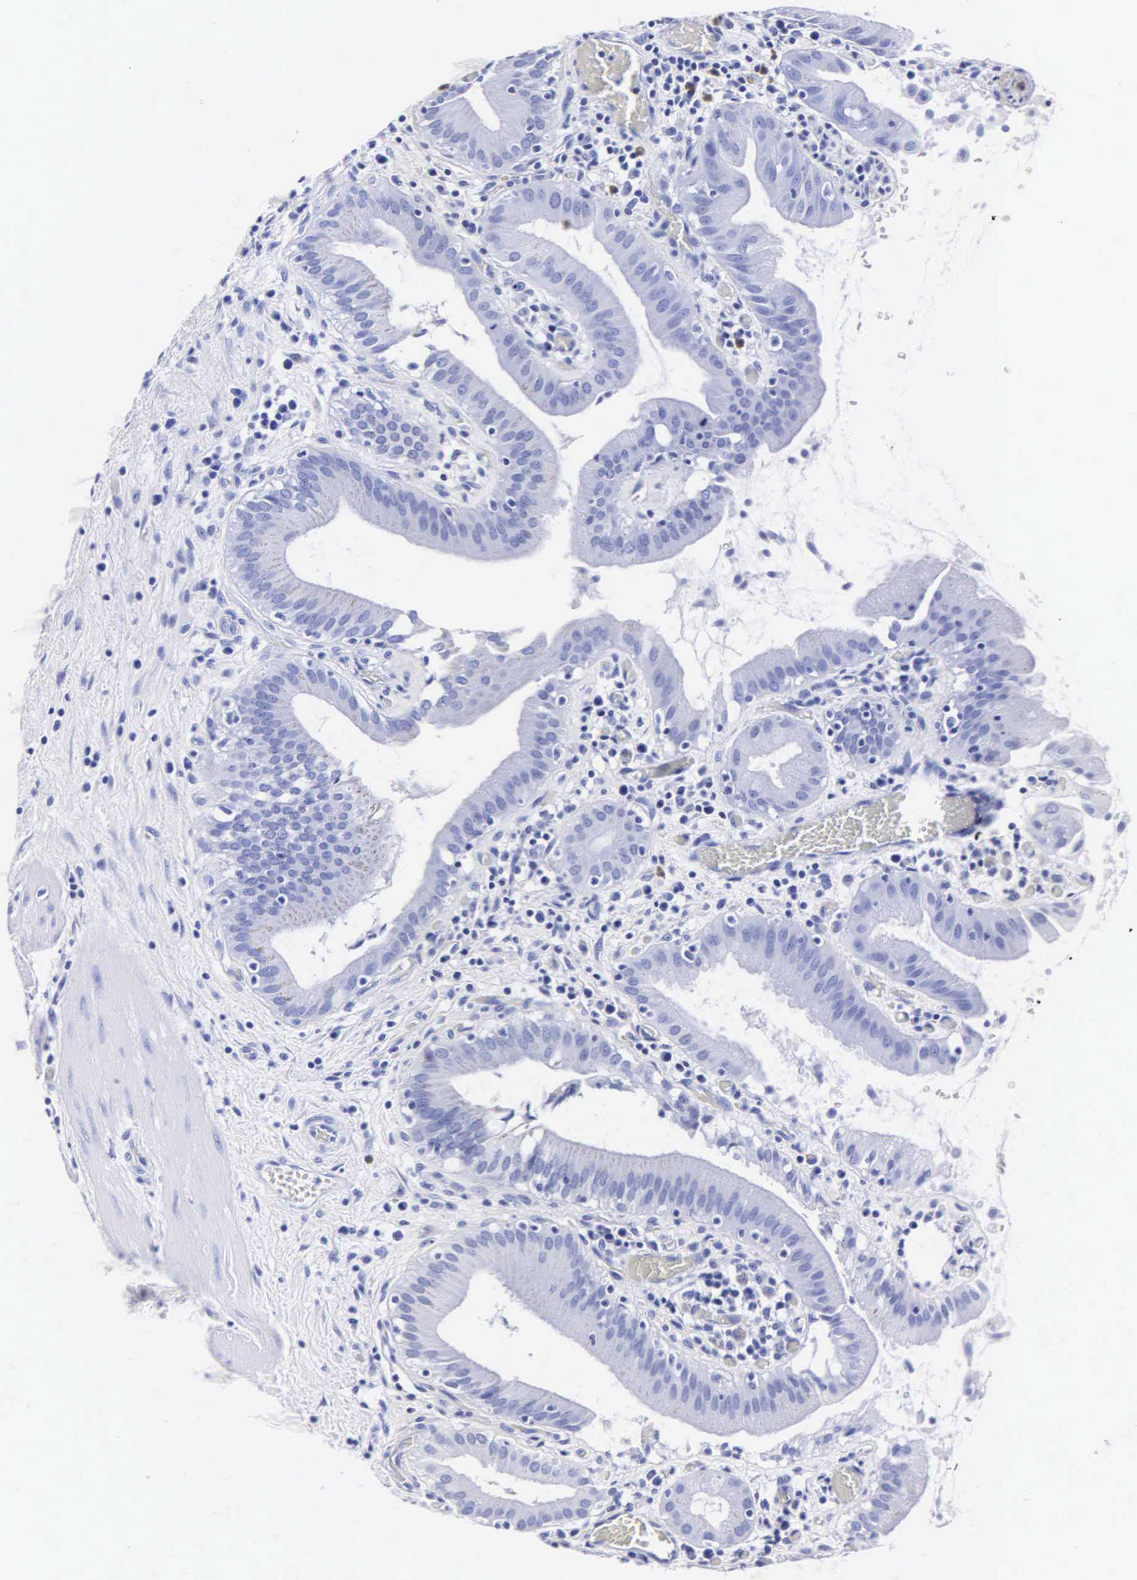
{"staining": {"intensity": "negative", "quantity": "none", "location": "none"}, "tissue": "gallbladder", "cell_type": "Glandular cells", "image_type": "normal", "snomed": [{"axis": "morphology", "description": "Normal tissue, NOS"}, {"axis": "topography", "description": "Gallbladder"}], "caption": "Glandular cells show no significant protein staining in unremarkable gallbladder. (Immunohistochemistry, brightfield microscopy, high magnification).", "gene": "MB", "patient": {"sex": "male", "age": 73}}